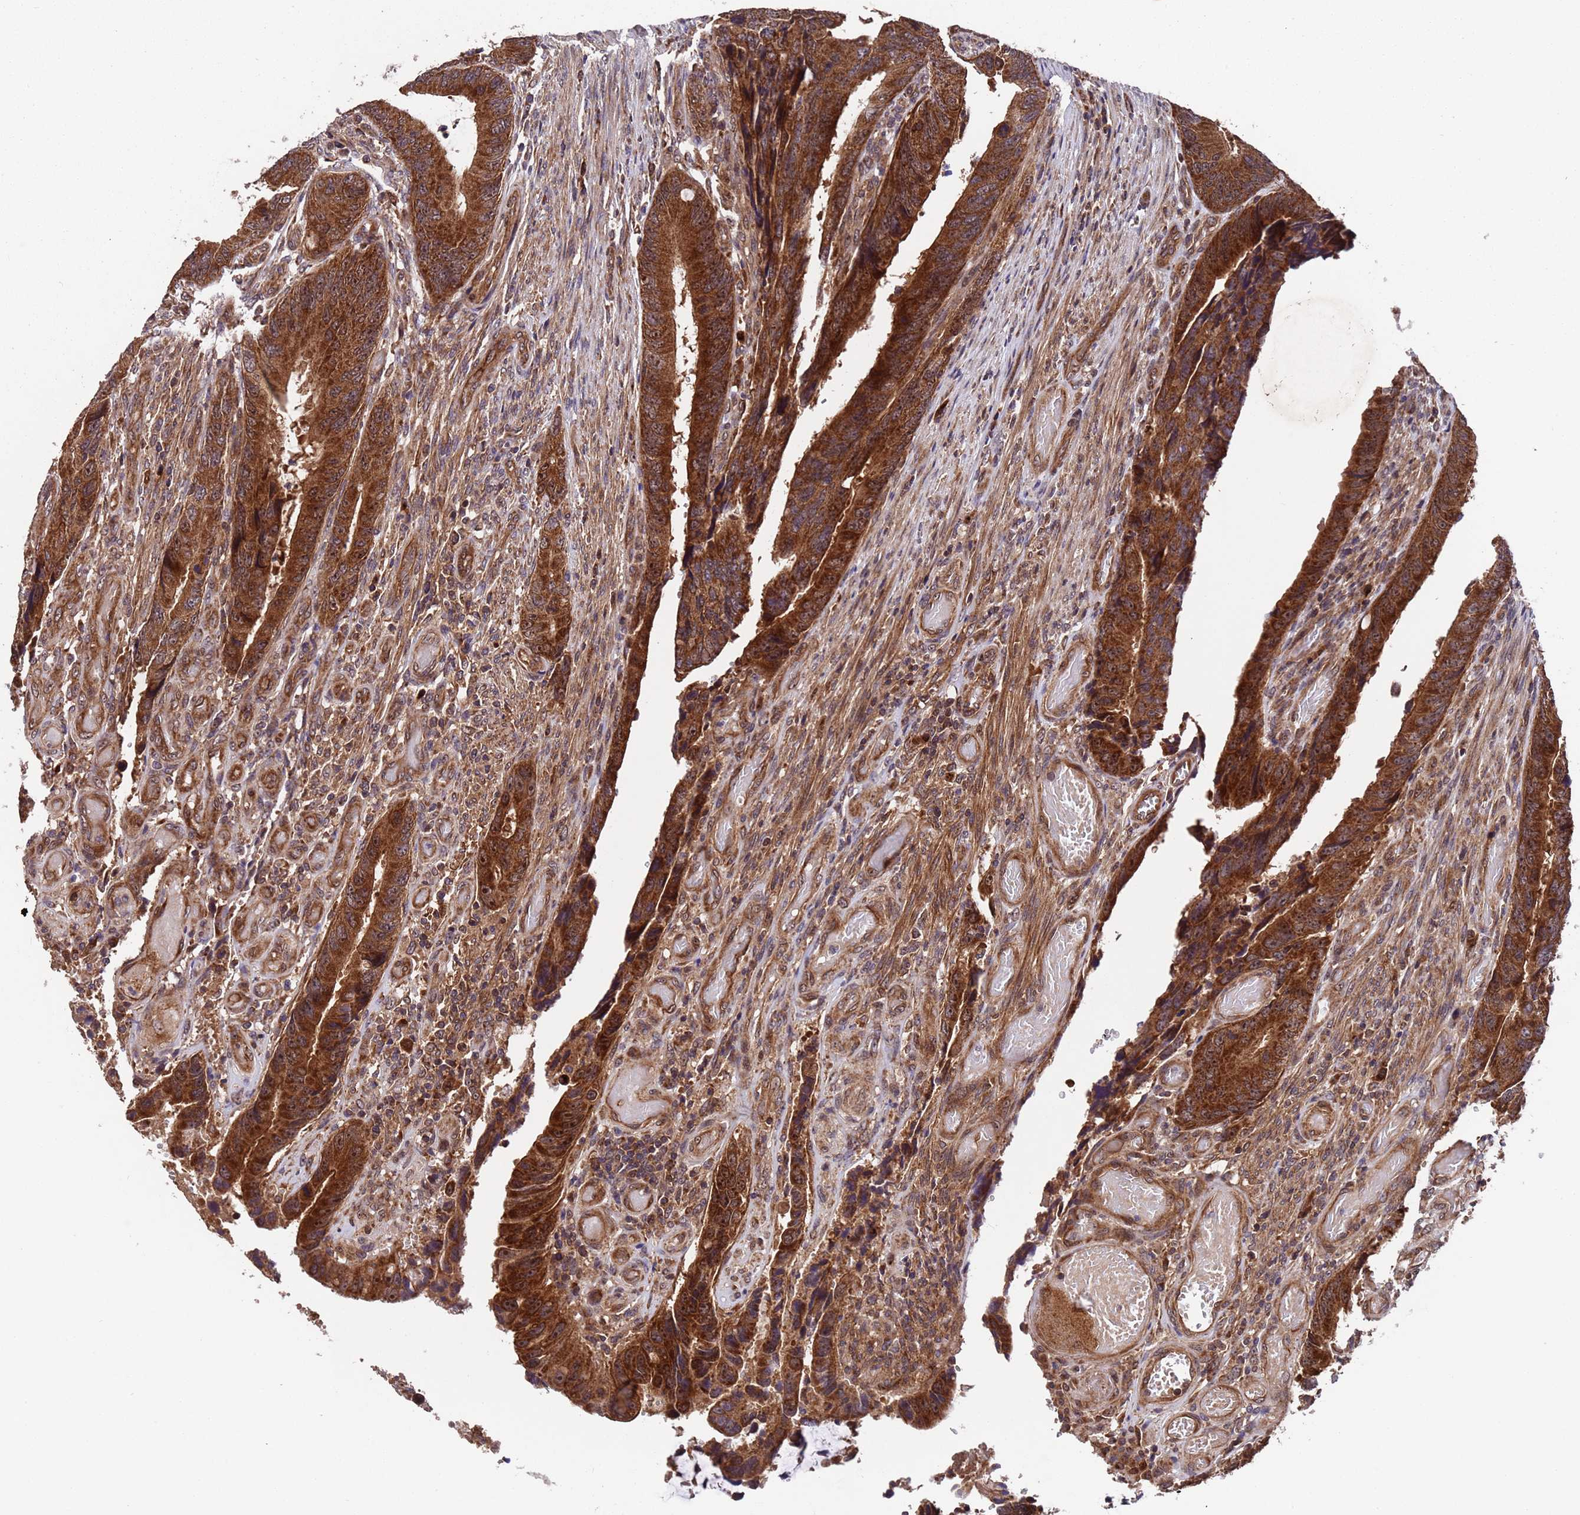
{"staining": {"intensity": "strong", "quantity": ">75%", "location": "cytoplasmic/membranous"}, "tissue": "colorectal cancer", "cell_type": "Tumor cells", "image_type": "cancer", "snomed": [{"axis": "morphology", "description": "Adenocarcinoma, NOS"}, {"axis": "topography", "description": "Colon"}], "caption": "Immunohistochemical staining of adenocarcinoma (colorectal) exhibits strong cytoplasmic/membranous protein staining in approximately >75% of tumor cells.", "gene": "TSR3", "patient": {"sex": "male", "age": 87}}